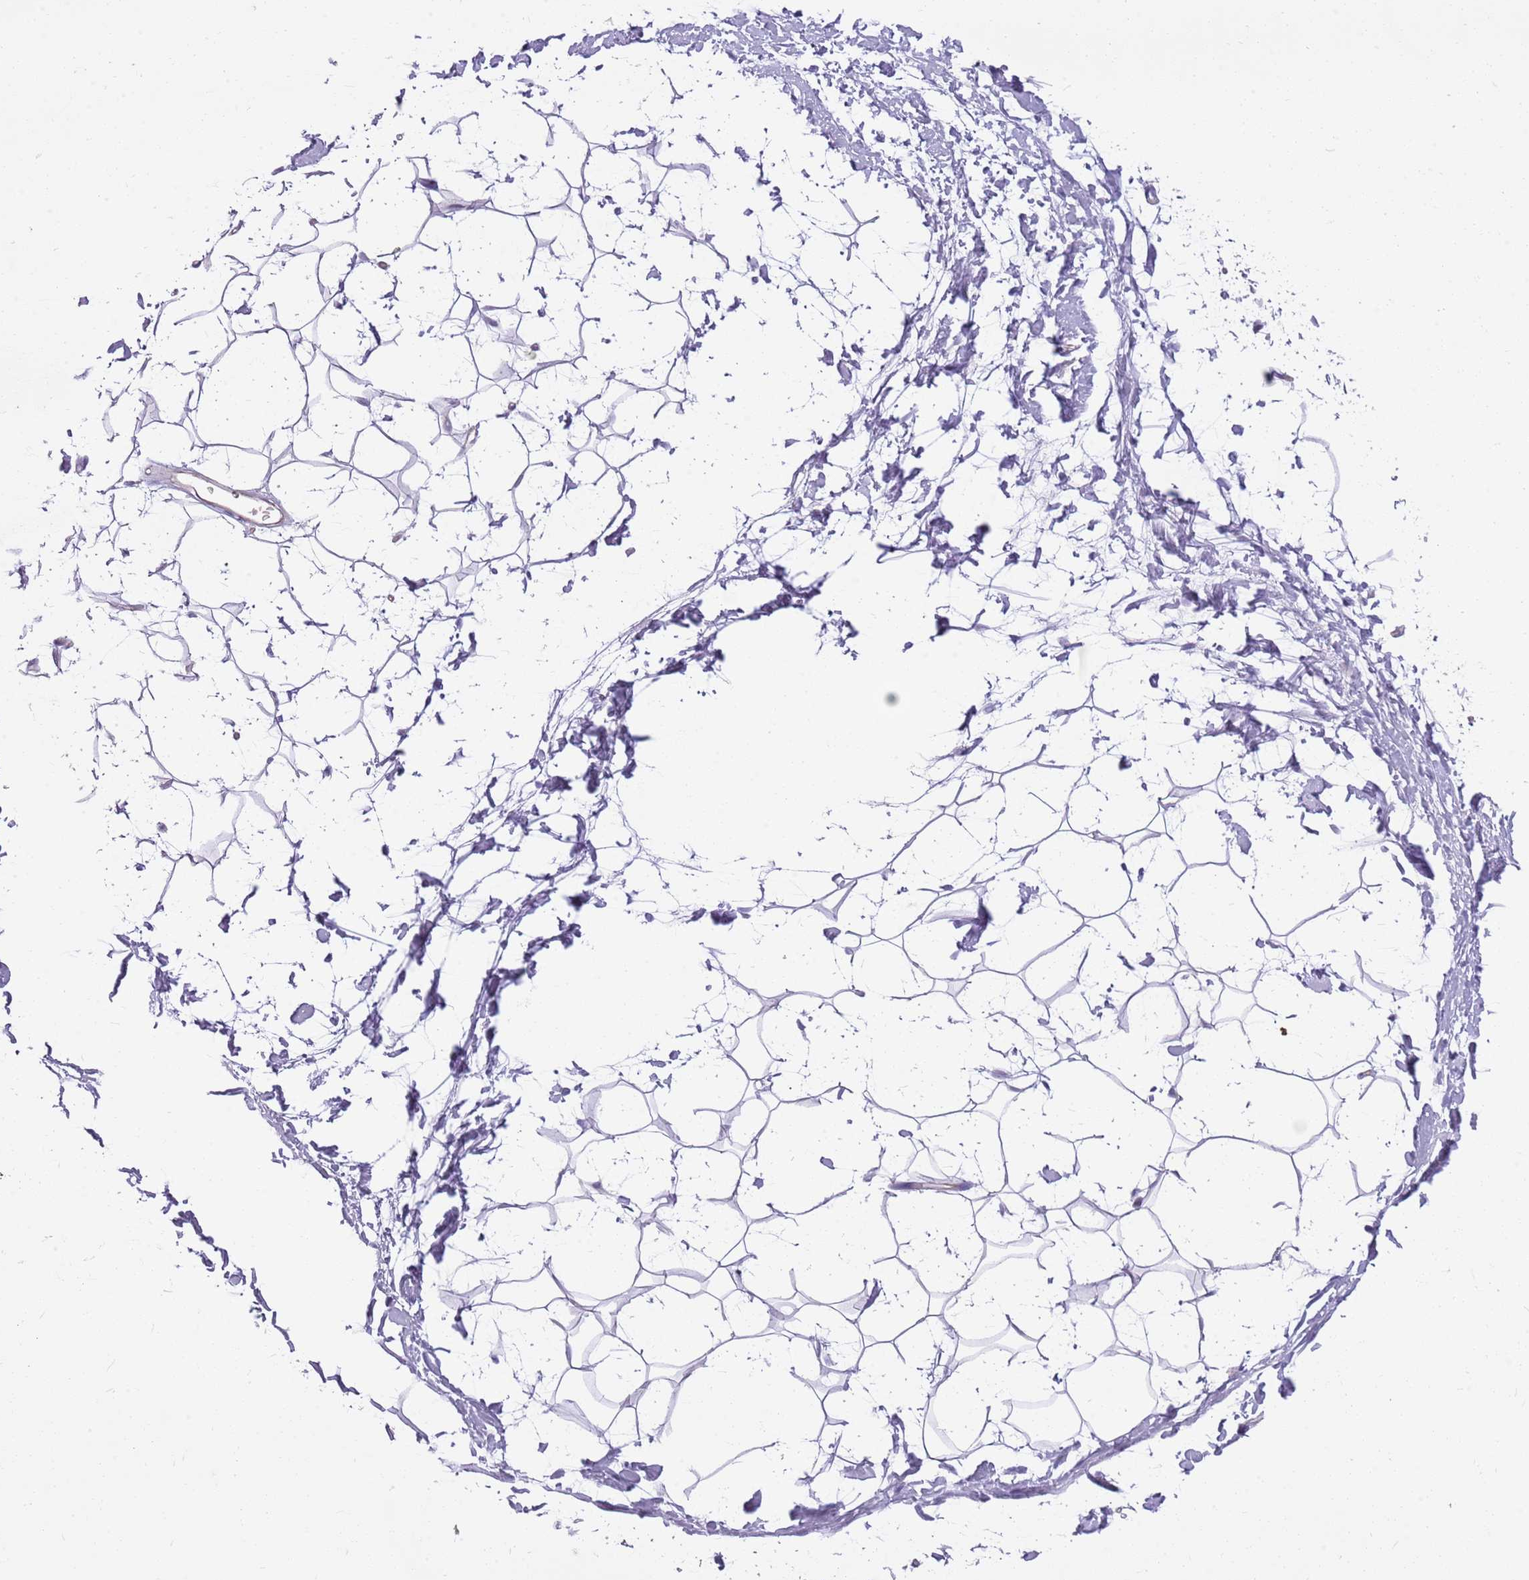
{"staining": {"intensity": "negative", "quantity": "none", "location": "none"}, "tissue": "adipose tissue", "cell_type": "Adipocytes", "image_type": "normal", "snomed": [{"axis": "morphology", "description": "Normal tissue, NOS"}, {"axis": "topography", "description": "Breast"}], "caption": "Immunohistochemical staining of unremarkable adipose tissue shows no significant expression in adipocytes.", "gene": "PARP8", "patient": {"sex": "female", "age": 26}}